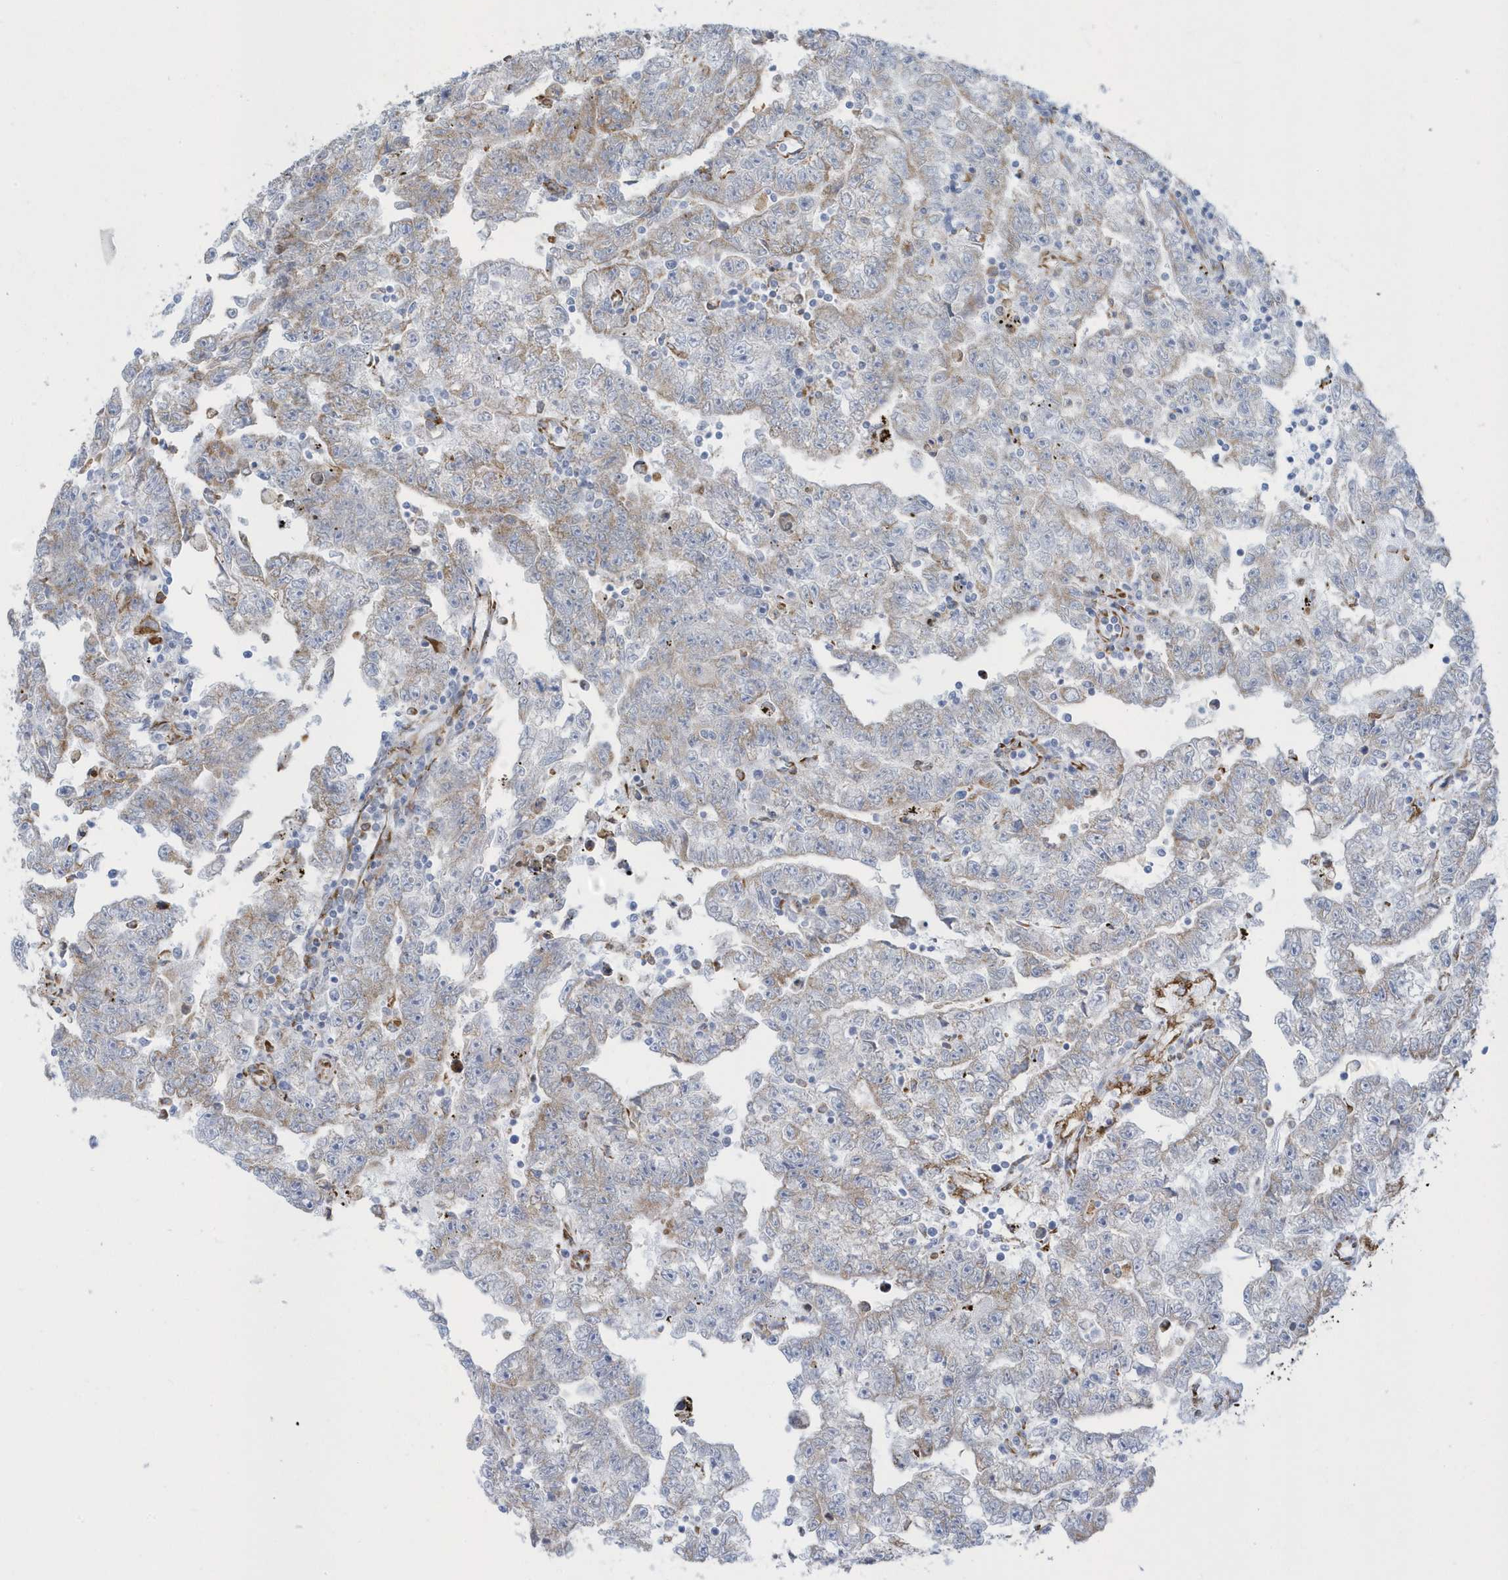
{"staining": {"intensity": "weak", "quantity": "<25%", "location": "cytoplasmic/membranous"}, "tissue": "testis cancer", "cell_type": "Tumor cells", "image_type": "cancer", "snomed": [{"axis": "morphology", "description": "Carcinoma, Embryonal, NOS"}, {"axis": "topography", "description": "Testis"}], "caption": "Immunohistochemical staining of embryonal carcinoma (testis) displays no significant positivity in tumor cells.", "gene": "DCAF1", "patient": {"sex": "male", "age": 25}}